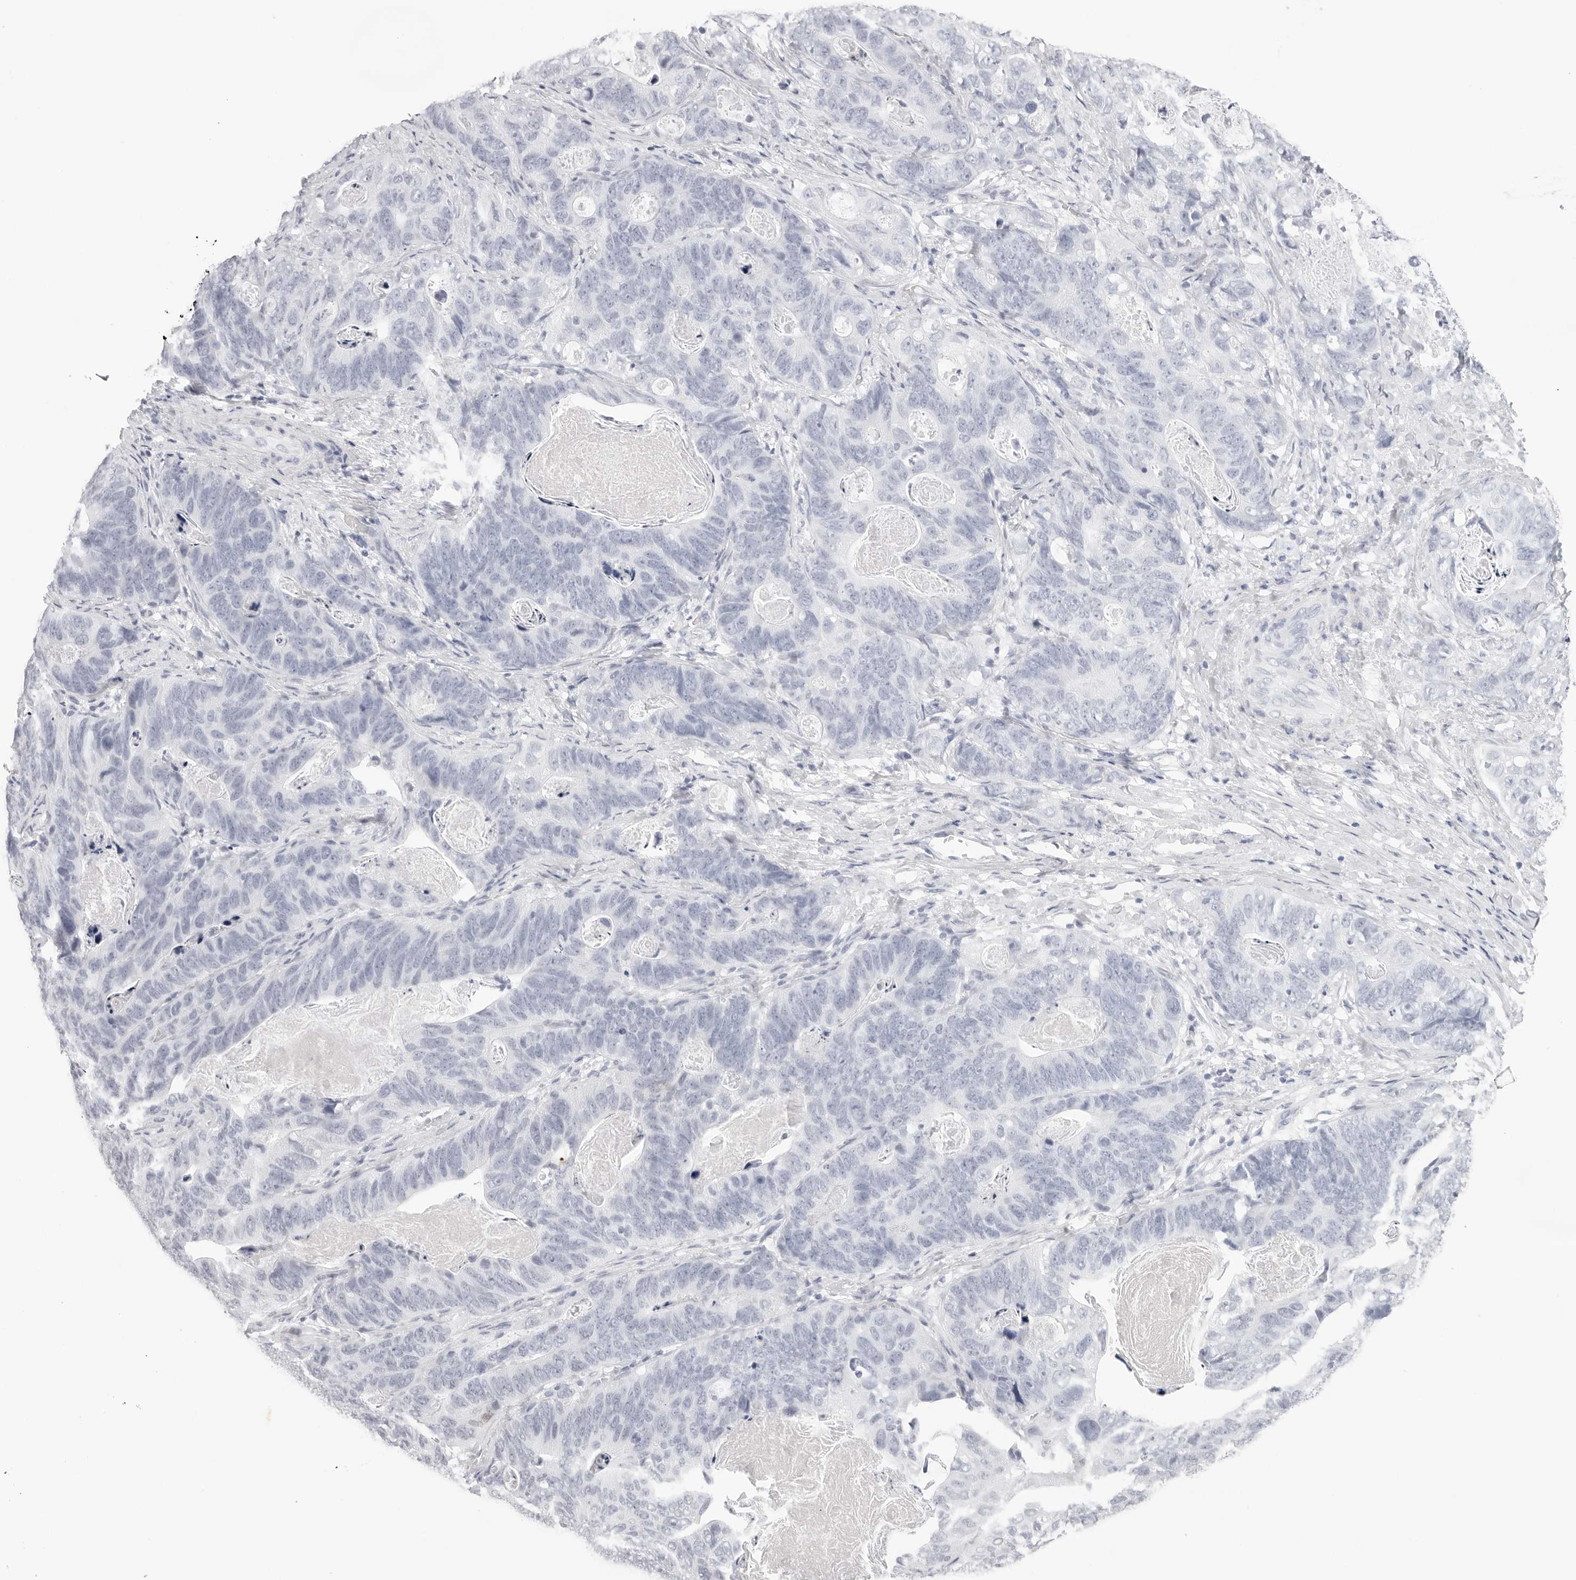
{"staining": {"intensity": "negative", "quantity": "none", "location": "none"}, "tissue": "stomach cancer", "cell_type": "Tumor cells", "image_type": "cancer", "snomed": [{"axis": "morphology", "description": "Normal tissue, NOS"}, {"axis": "morphology", "description": "Adenocarcinoma, NOS"}, {"axis": "topography", "description": "Stomach"}], "caption": "Immunohistochemistry image of neoplastic tissue: human stomach cancer (adenocarcinoma) stained with DAB reveals no significant protein staining in tumor cells.", "gene": "CST5", "patient": {"sex": "female", "age": 89}}